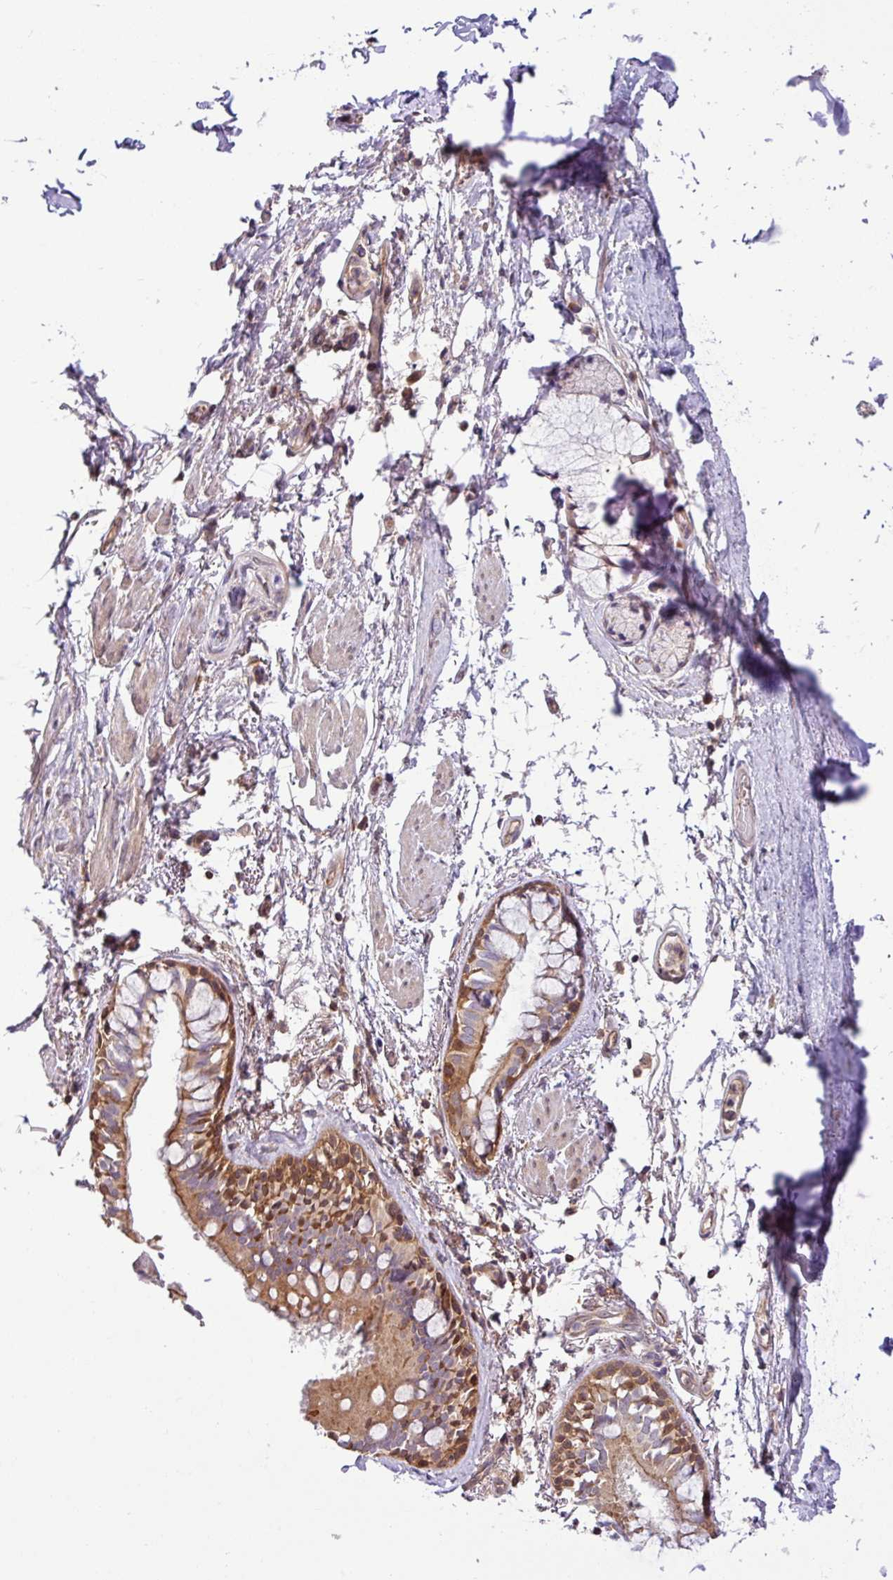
{"staining": {"intensity": "moderate", "quantity": ">75%", "location": "cytoplasmic/membranous"}, "tissue": "bronchus", "cell_type": "Respiratory epithelial cells", "image_type": "normal", "snomed": [{"axis": "morphology", "description": "Normal tissue, NOS"}, {"axis": "topography", "description": "Bronchus"}], "caption": "IHC histopathology image of benign bronchus: bronchus stained using IHC exhibits medium levels of moderate protein expression localized specifically in the cytoplasmic/membranous of respiratory epithelial cells, appearing as a cytoplasmic/membranous brown color.", "gene": "SHB", "patient": {"sex": "male", "age": 70}}